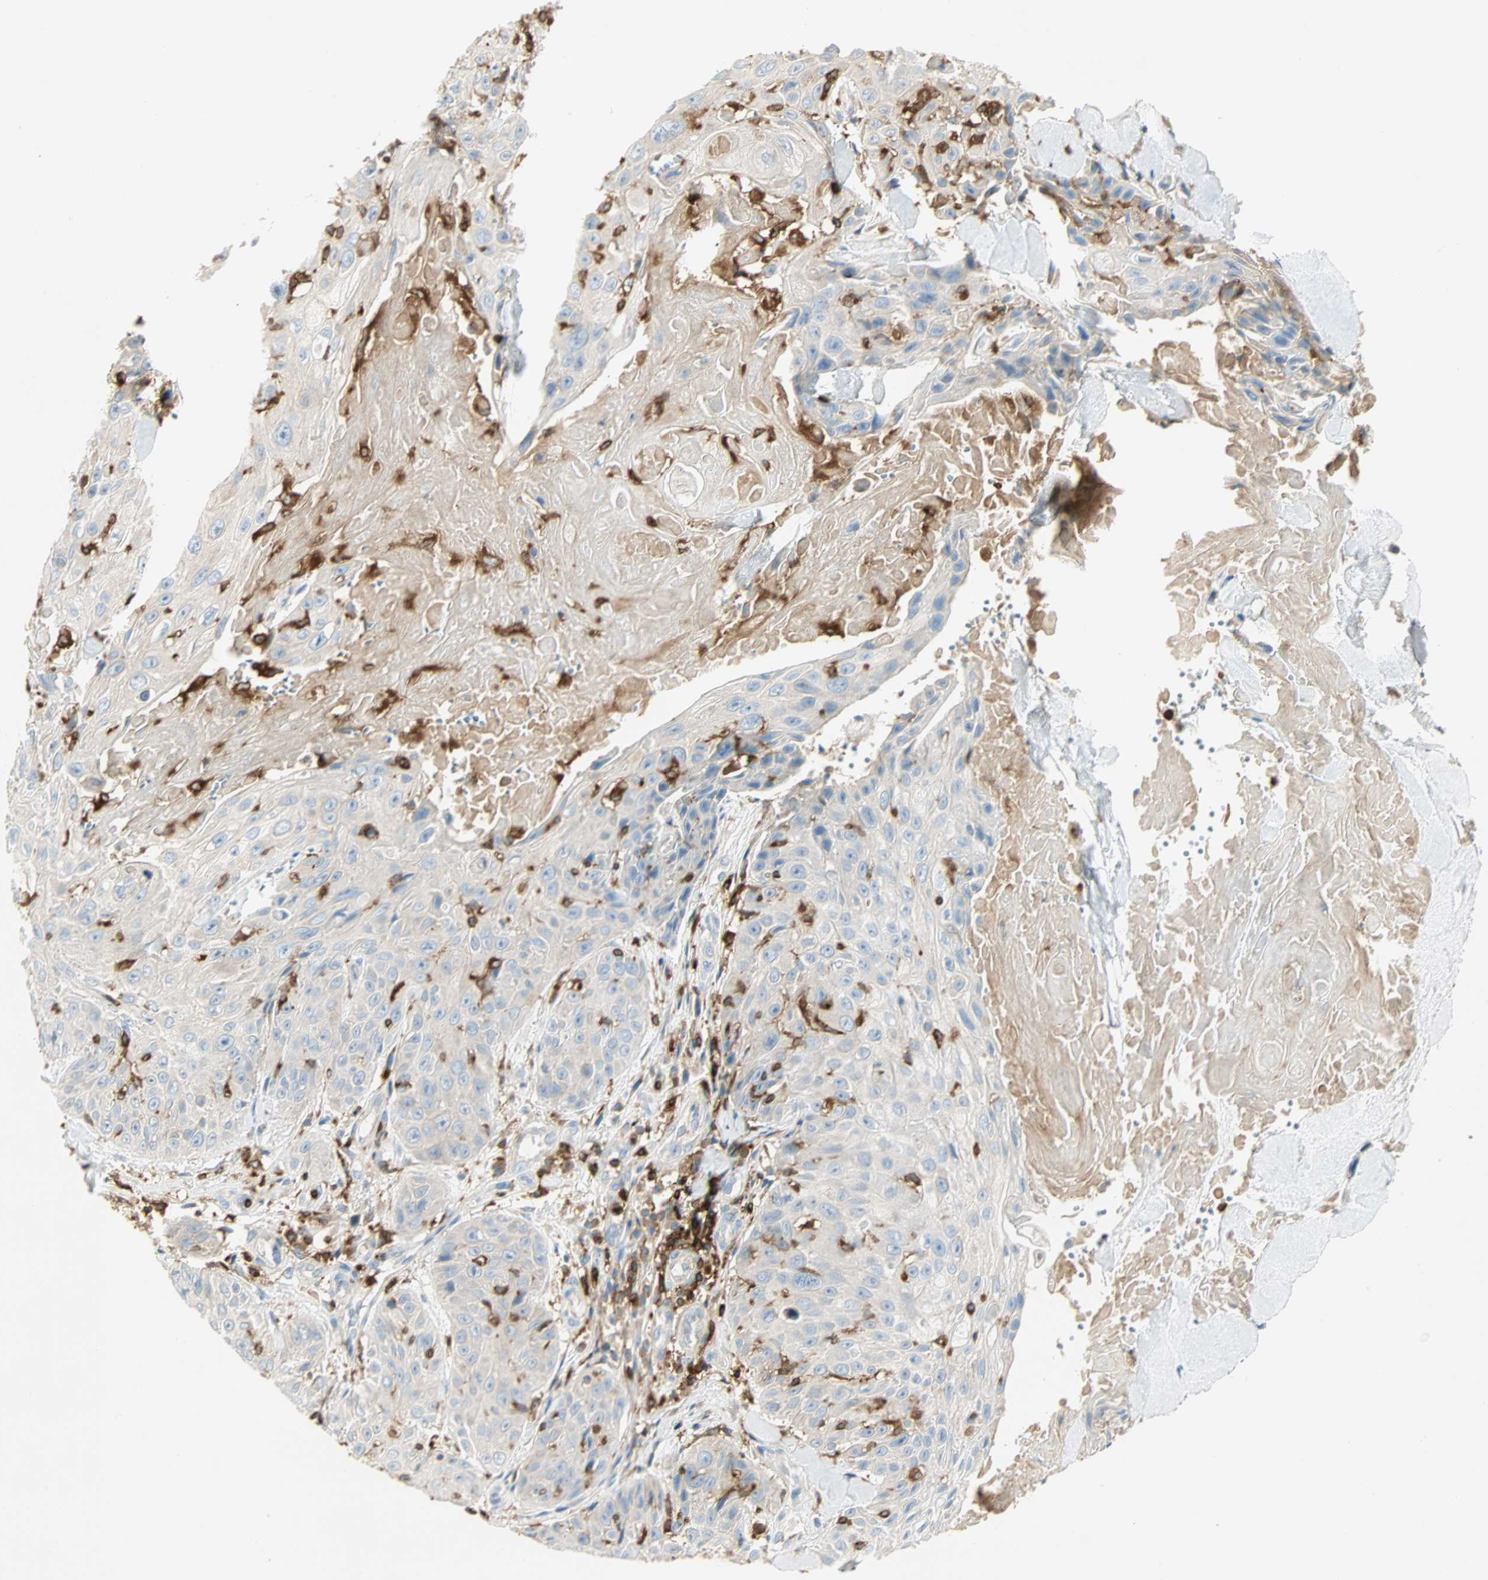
{"staining": {"intensity": "negative", "quantity": "none", "location": "none"}, "tissue": "skin cancer", "cell_type": "Tumor cells", "image_type": "cancer", "snomed": [{"axis": "morphology", "description": "Squamous cell carcinoma, NOS"}, {"axis": "topography", "description": "Skin"}], "caption": "Tumor cells are negative for protein expression in human skin cancer.", "gene": "FMNL1", "patient": {"sex": "male", "age": 86}}